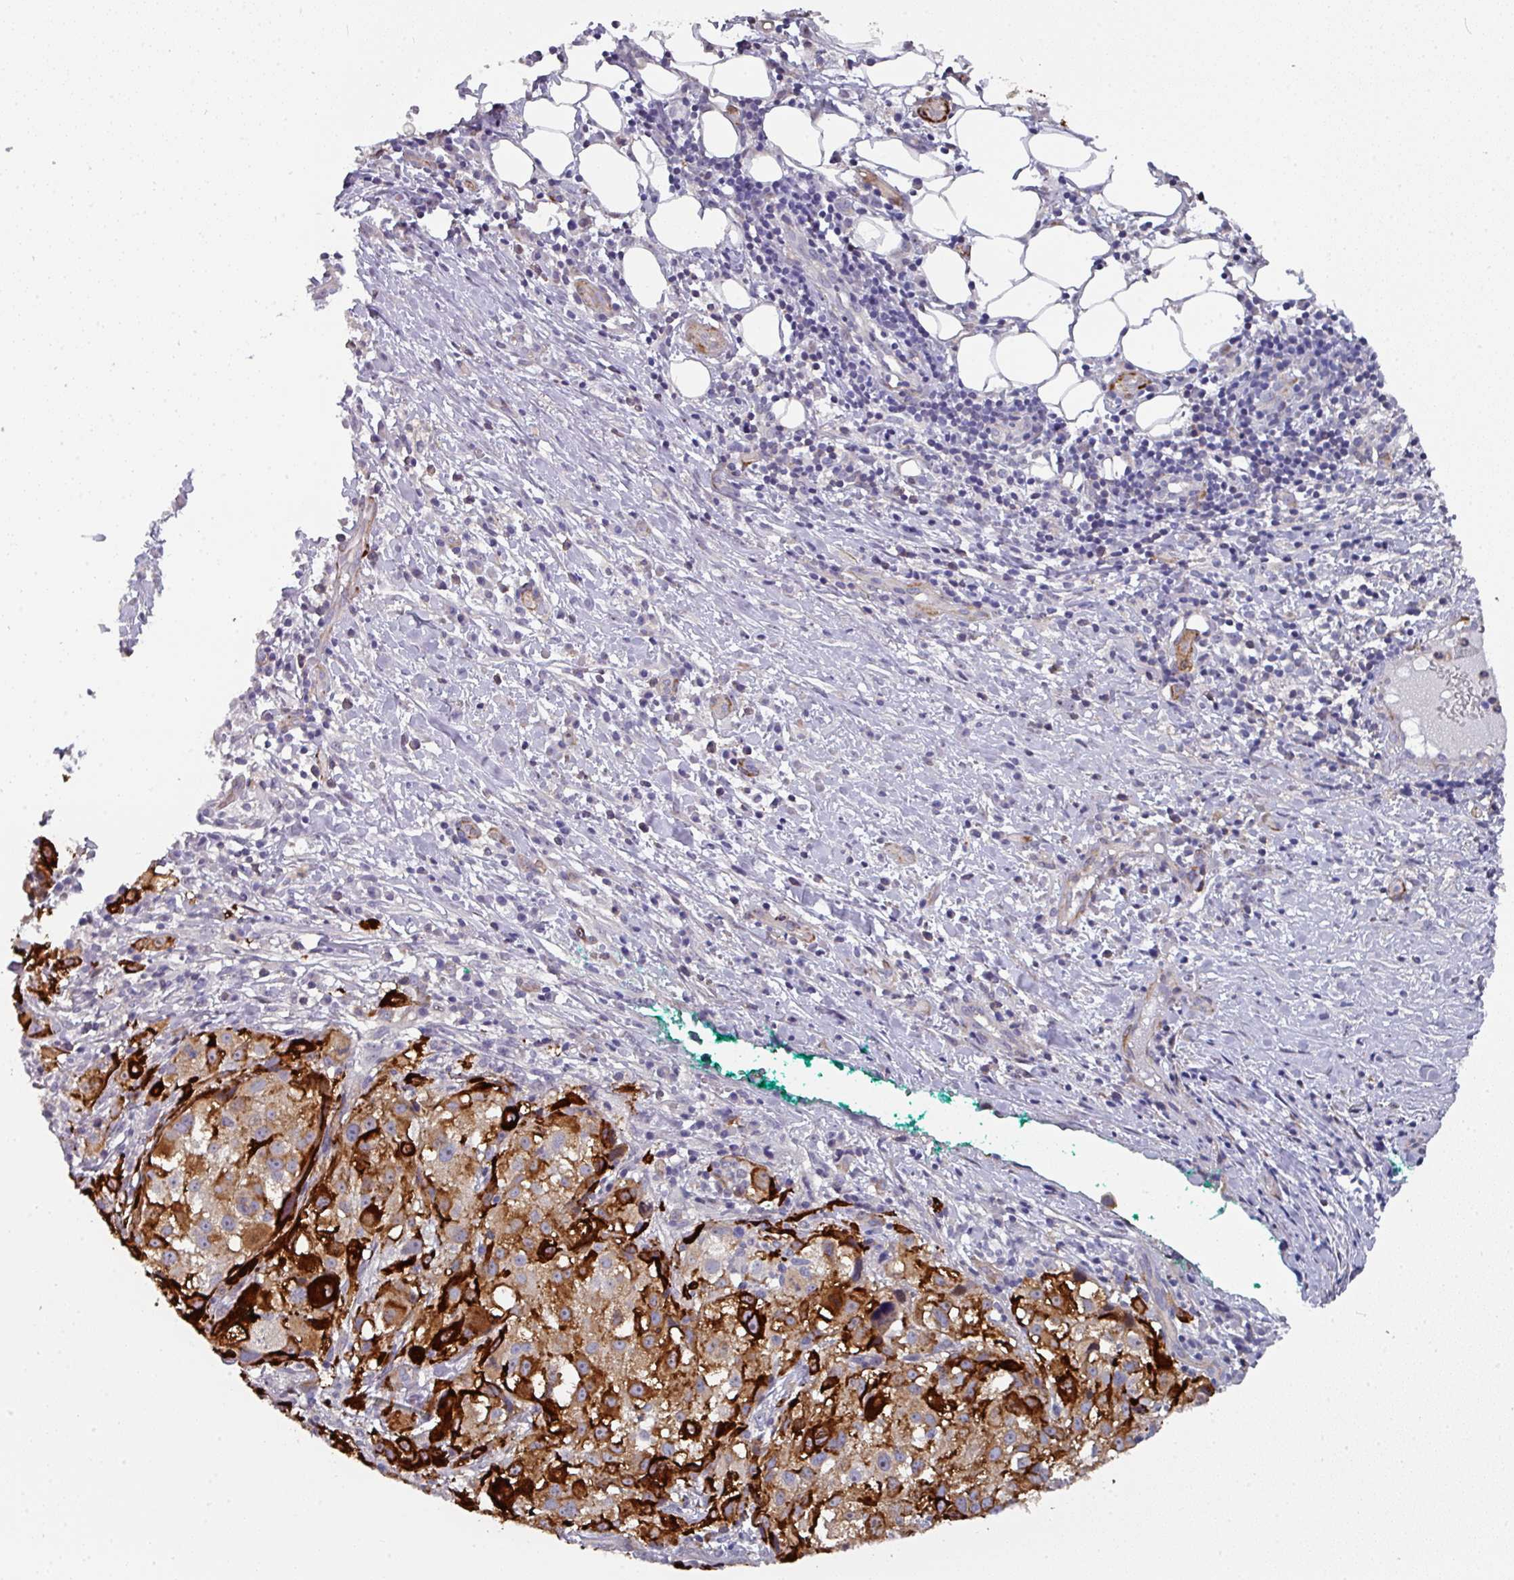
{"staining": {"intensity": "strong", "quantity": "25%-75%", "location": "cytoplasmic/membranous"}, "tissue": "melanoma", "cell_type": "Tumor cells", "image_type": "cancer", "snomed": [{"axis": "morphology", "description": "Necrosis, NOS"}, {"axis": "morphology", "description": "Malignant melanoma, NOS"}, {"axis": "topography", "description": "Skin"}], "caption": "Human melanoma stained for a protein (brown) reveals strong cytoplasmic/membranous positive staining in about 25%-75% of tumor cells.", "gene": "BEND5", "patient": {"sex": "female", "age": 87}}